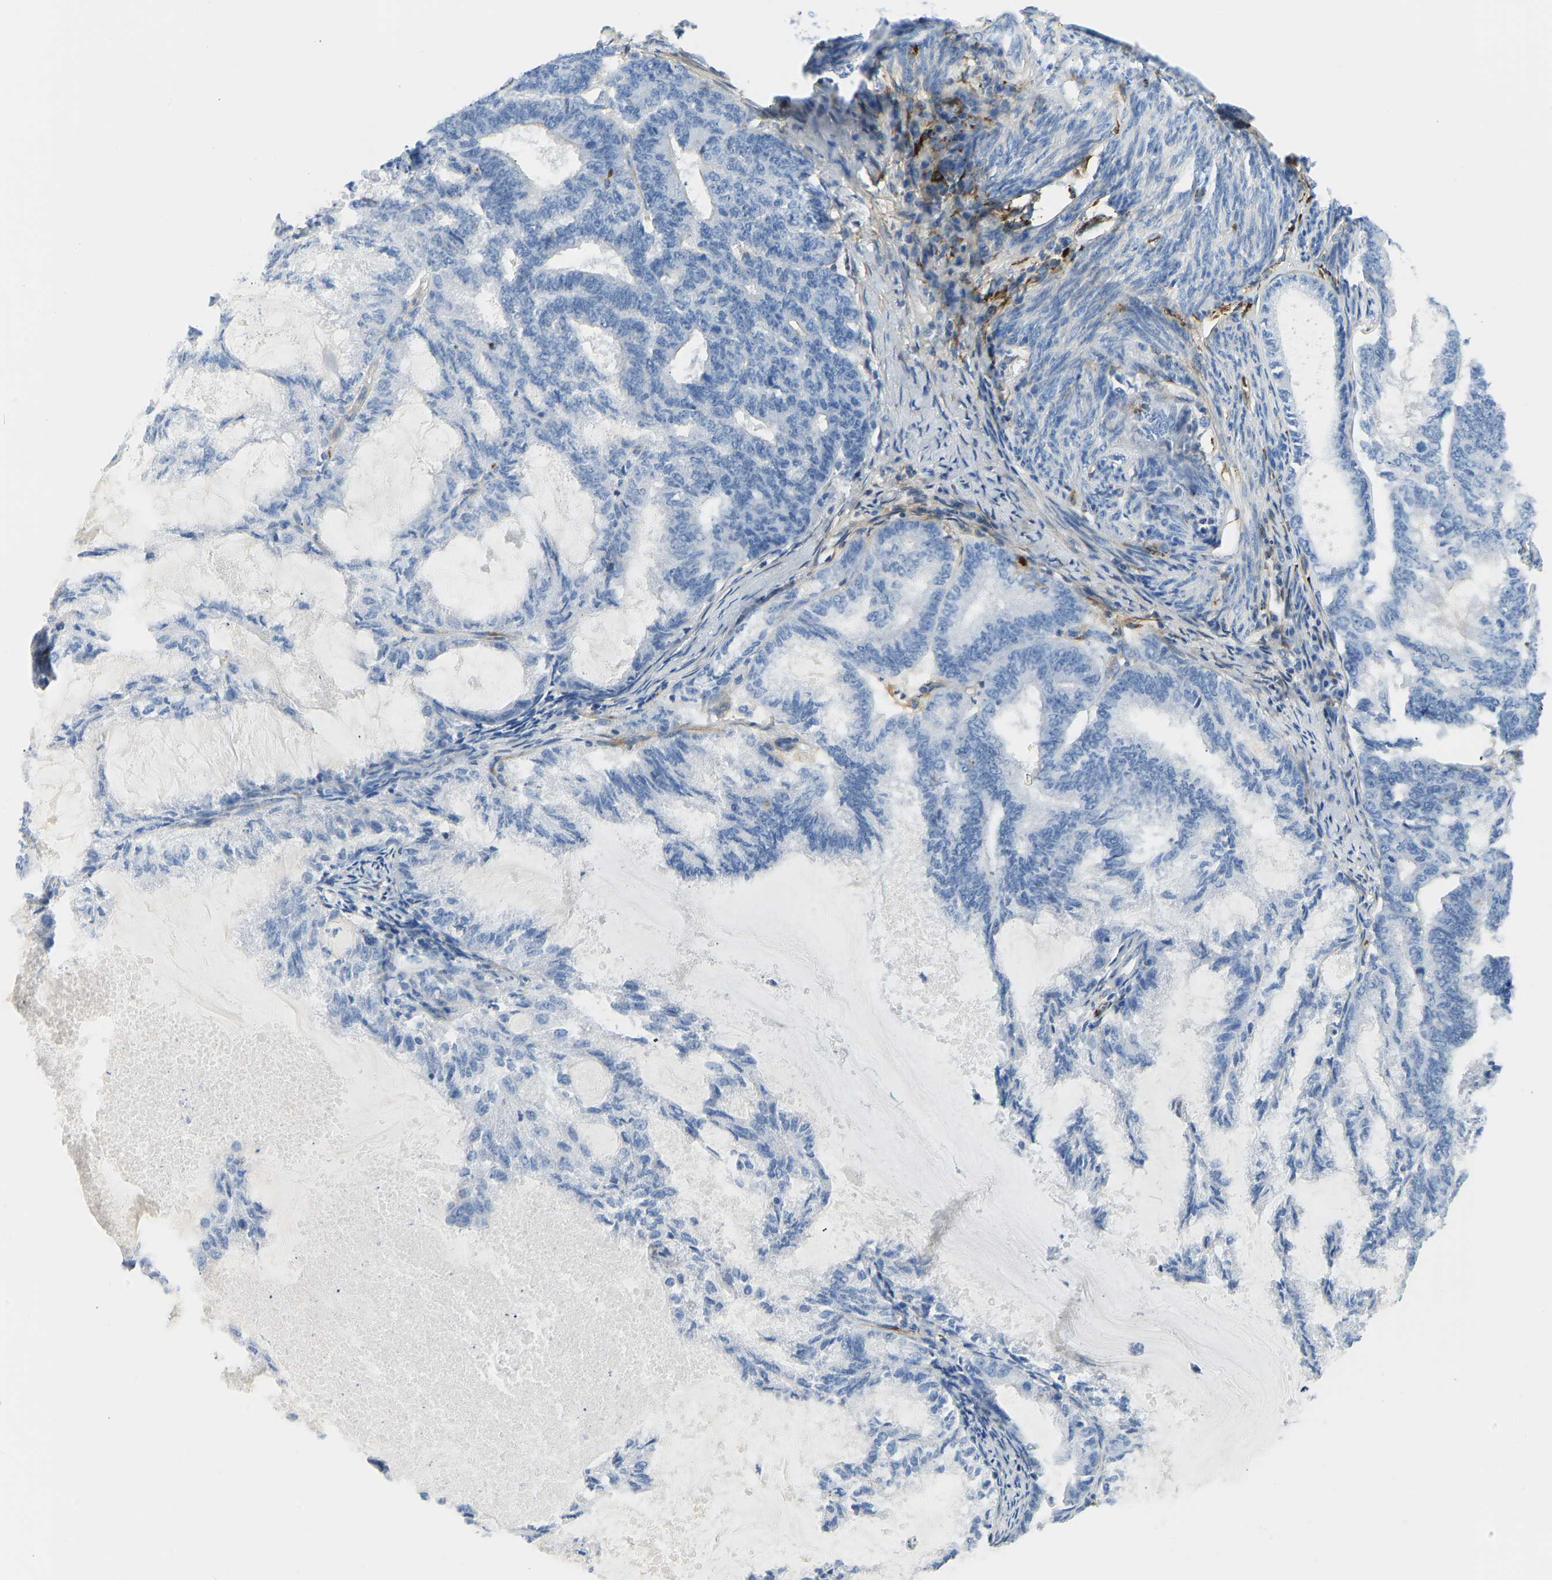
{"staining": {"intensity": "negative", "quantity": "none", "location": "none"}, "tissue": "endometrial cancer", "cell_type": "Tumor cells", "image_type": "cancer", "snomed": [{"axis": "morphology", "description": "Adenocarcinoma, NOS"}, {"axis": "topography", "description": "Endometrium"}], "caption": "Endometrial cancer (adenocarcinoma) was stained to show a protein in brown. There is no significant staining in tumor cells. (DAB immunohistochemistry (IHC), high magnification).", "gene": "COL15A1", "patient": {"sex": "female", "age": 86}}